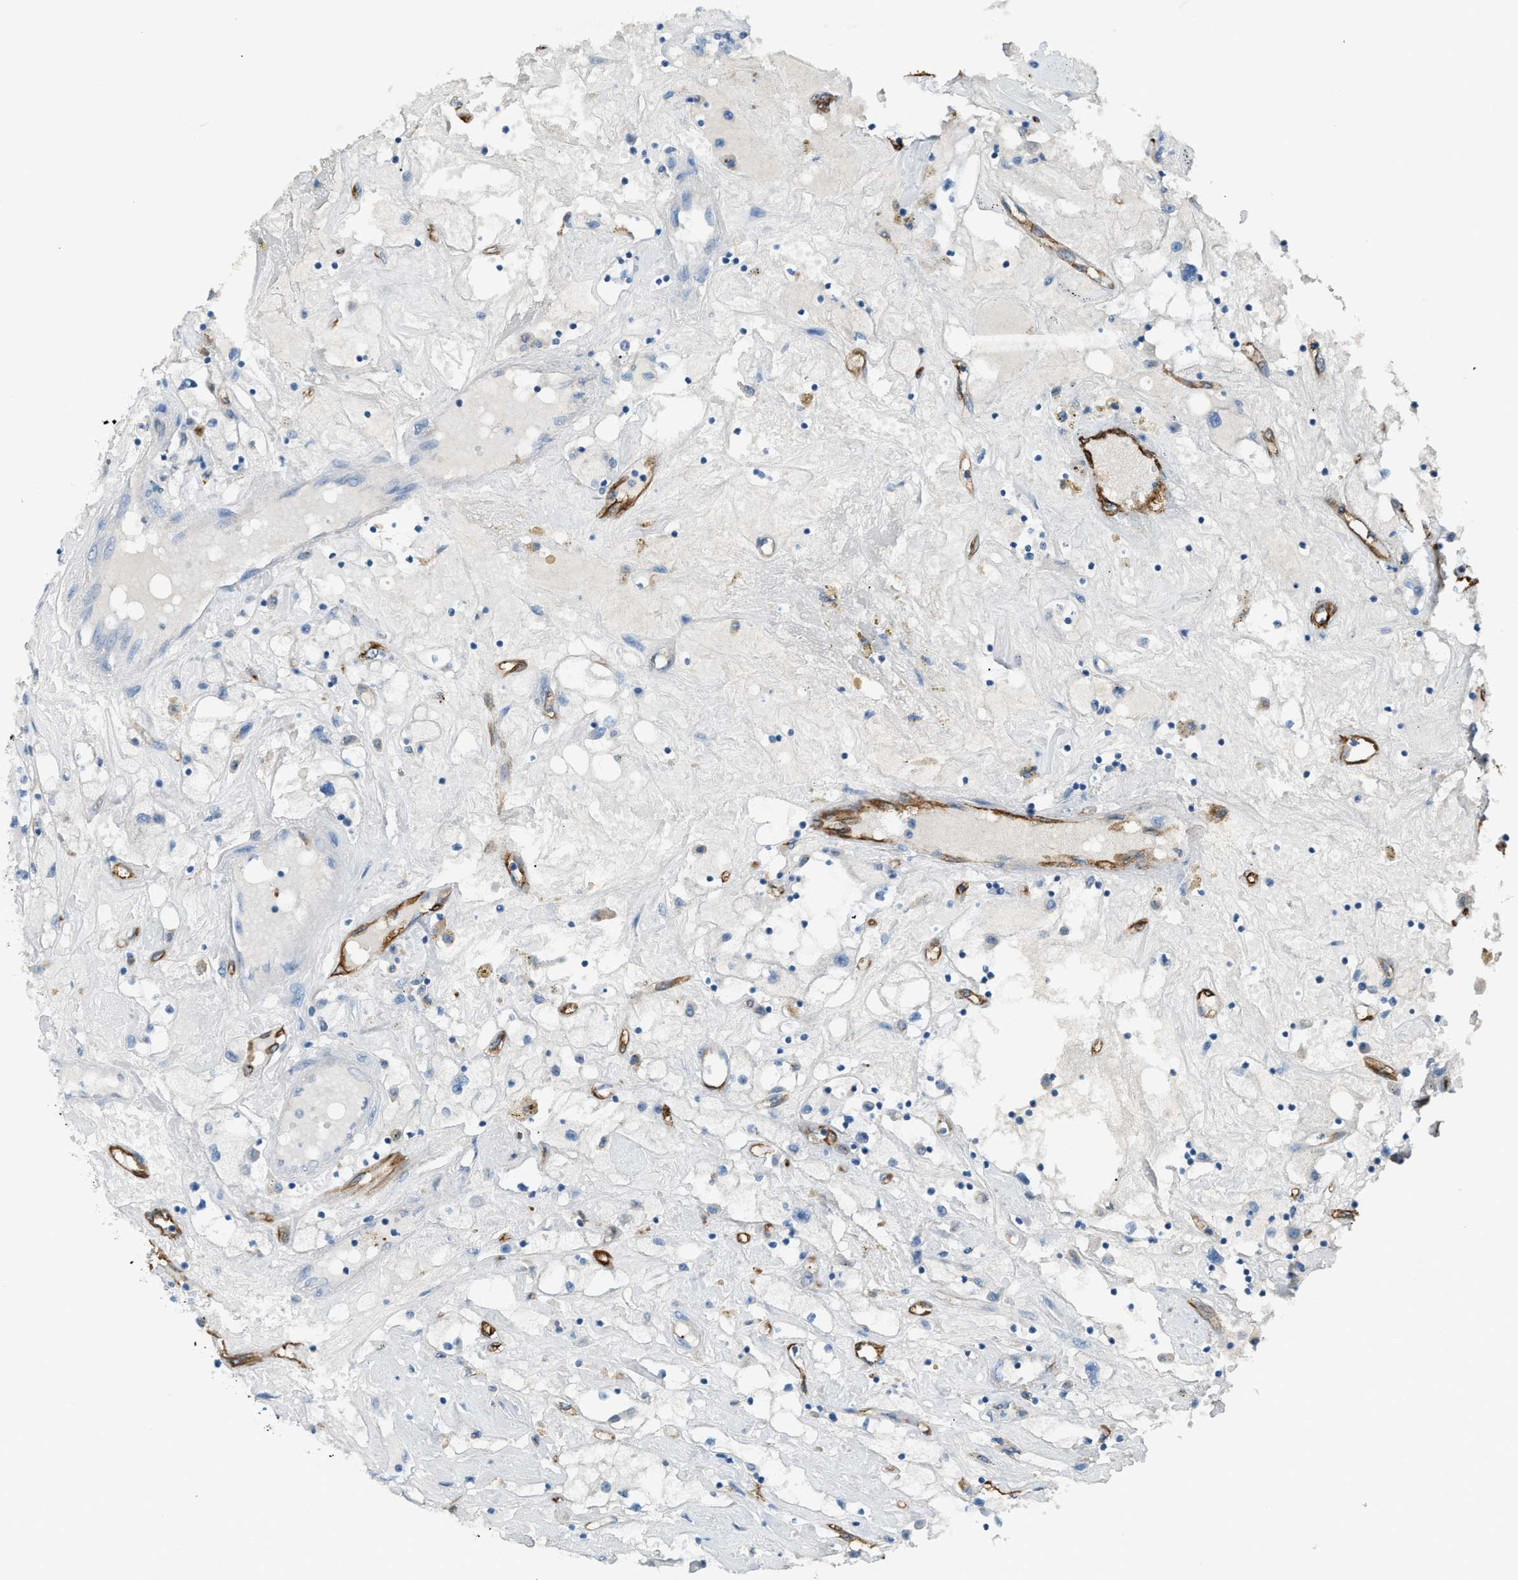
{"staining": {"intensity": "negative", "quantity": "none", "location": "none"}, "tissue": "renal cancer", "cell_type": "Tumor cells", "image_type": "cancer", "snomed": [{"axis": "morphology", "description": "Adenocarcinoma, NOS"}, {"axis": "topography", "description": "Kidney"}], "caption": "Human adenocarcinoma (renal) stained for a protein using immunohistochemistry (IHC) shows no staining in tumor cells.", "gene": "SLC22A15", "patient": {"sex": "male", "age": 56}}